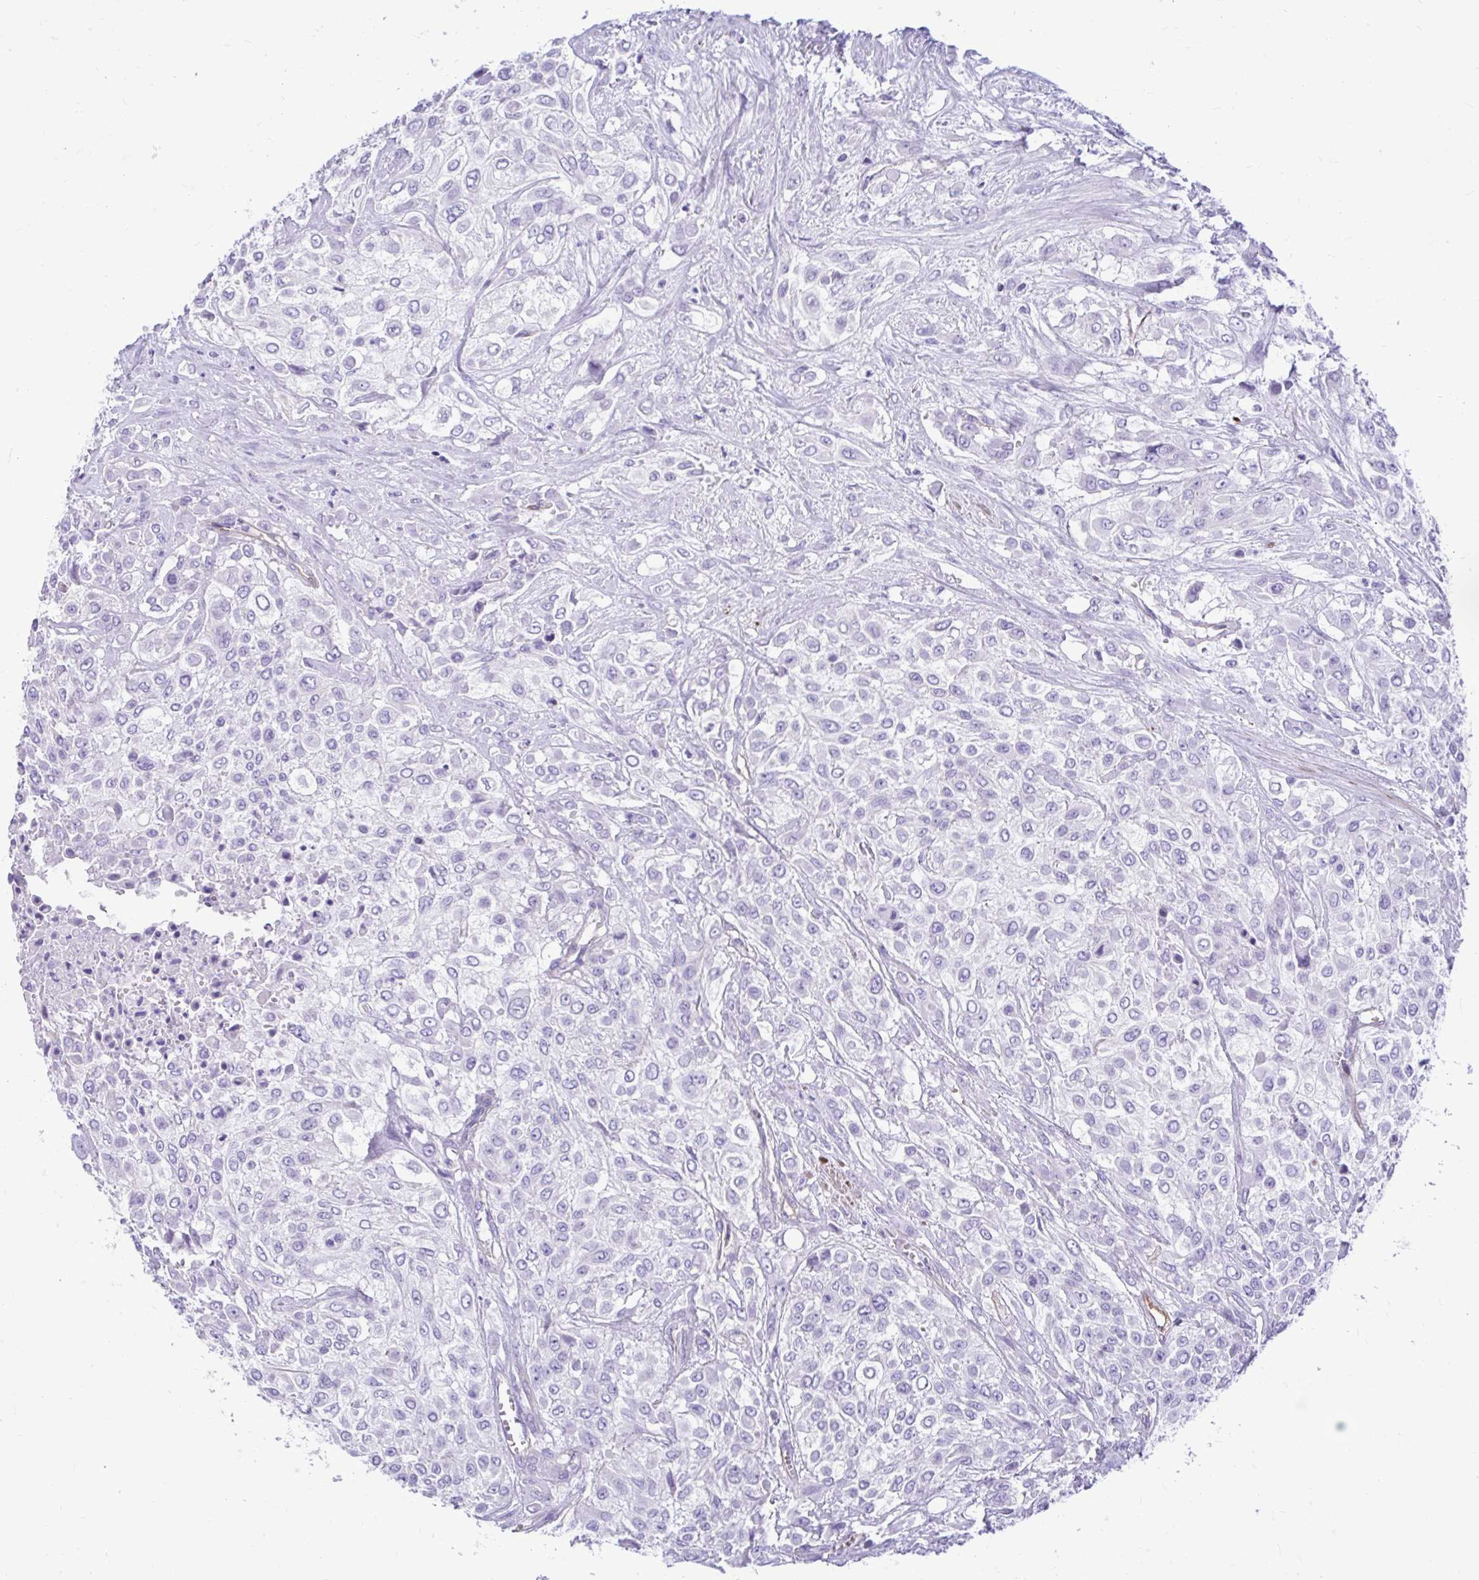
{"staining": {"intensity": "negative", "quantity": "none", "location": "none"}, "tissue": "urothelial cancer", "cell_type": "Tumor cells", "image_type": "cancer", "snomed": [{"axis": "morphology", "description": "Urothelial carcinoma, High grade"}, {"axis": "topography", "description": "Urinary bladder"}], "caption": "IHC image of urothelial cancer stained for a protein (brown), which demonstrates no positivity in tumor cells.", "gene": "ABCG2", "patient": {"sex": "male", "age": 57}}